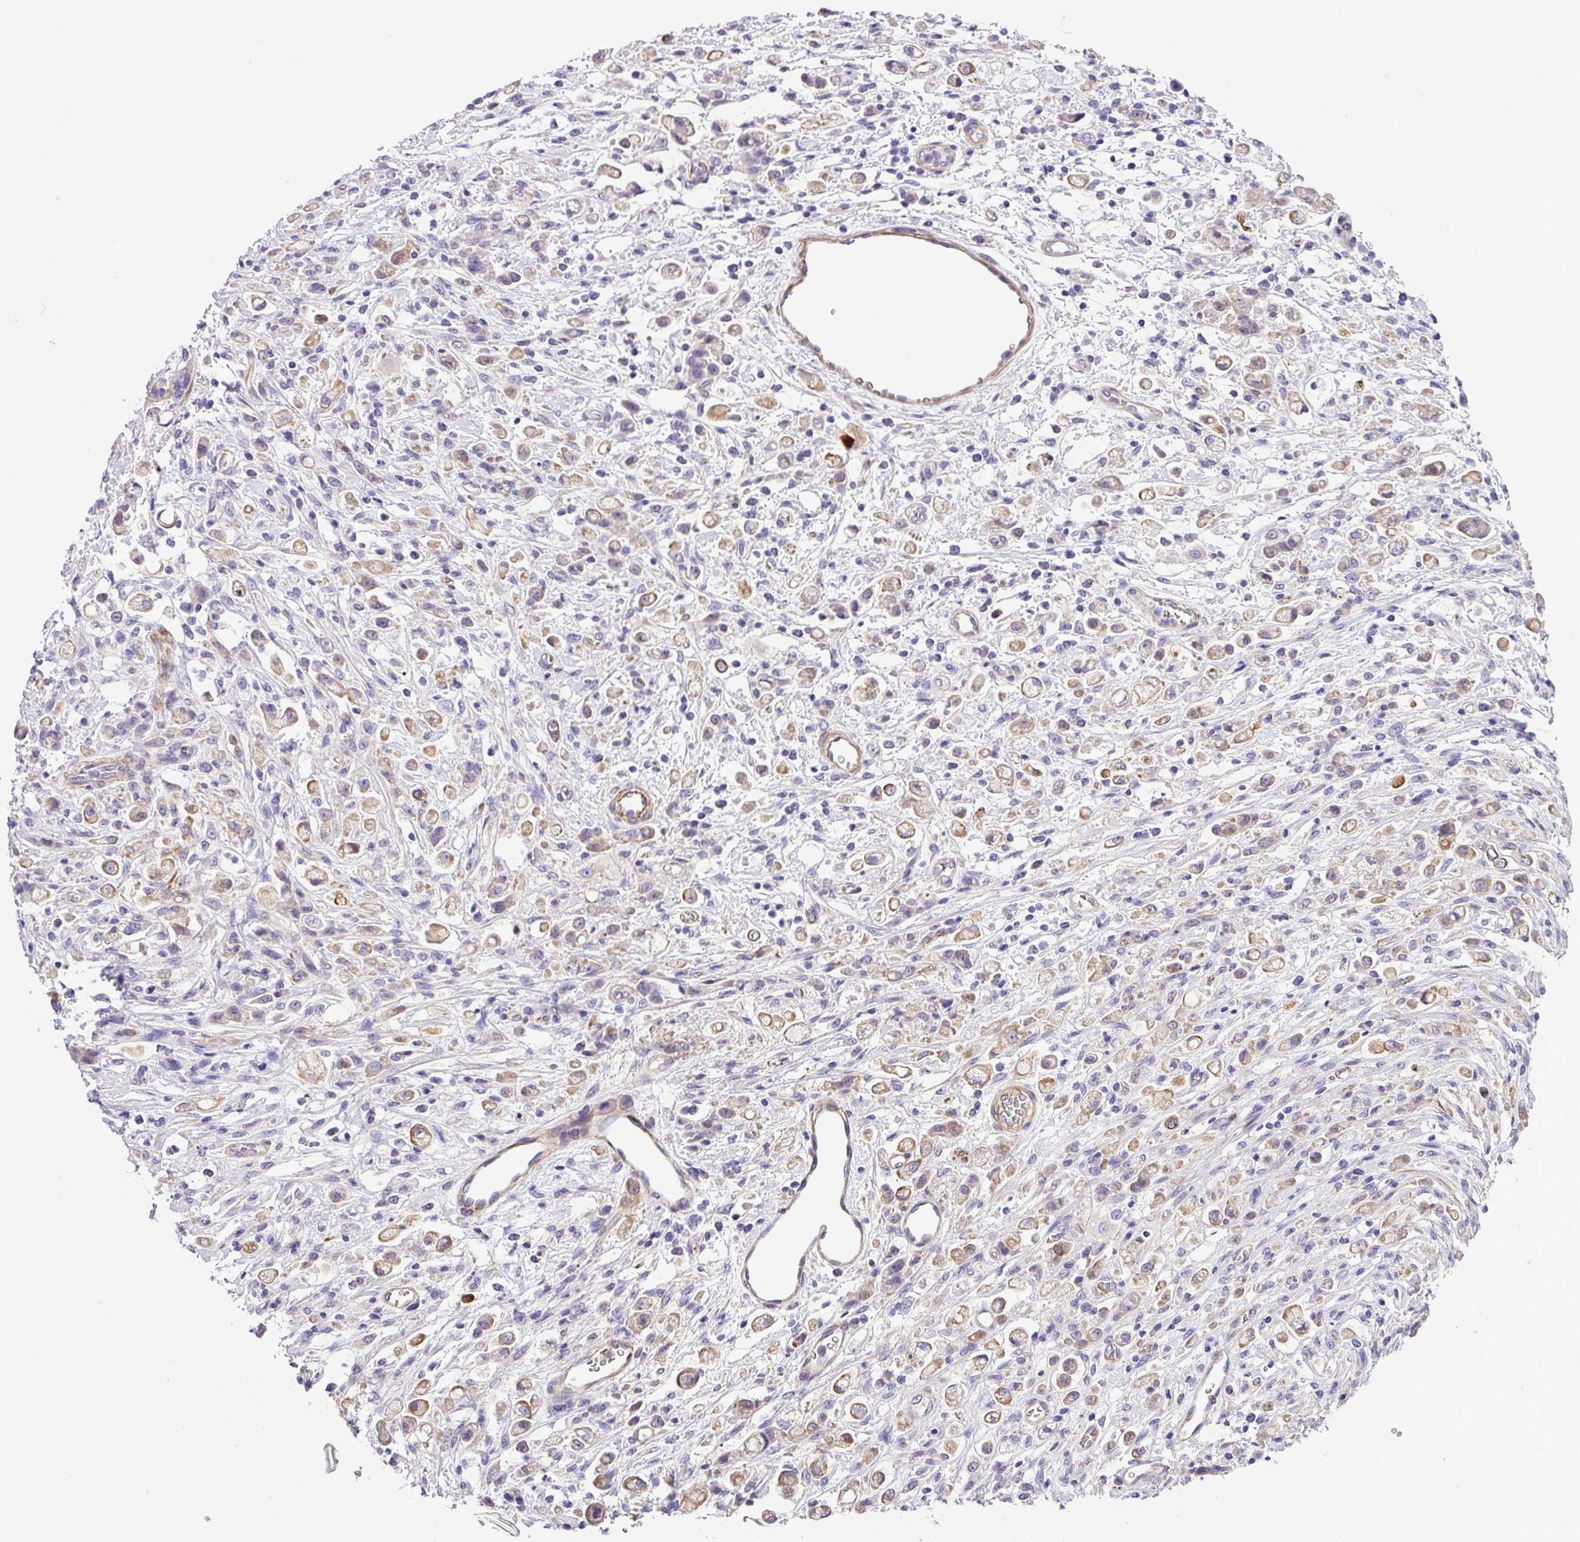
{"staining": {"intensity": "negative", "quantity": "none", "location": "none"}, "tissue": "stomach cancer", "cell_type": "Tumor cells", "image_type": "cancer", "snomed": [{"axis": "morphology", "description": "Adenocarcinoma, NOS"}, {"axis": "topography", "description": "Stomach"}], "caption": "Immunohistochemical staining of human adenocarcinoma (stomach) shows no significant staining in tumor cells.", "gene": "C11orf91", "patient": {"sex": "female", "age": 60}}